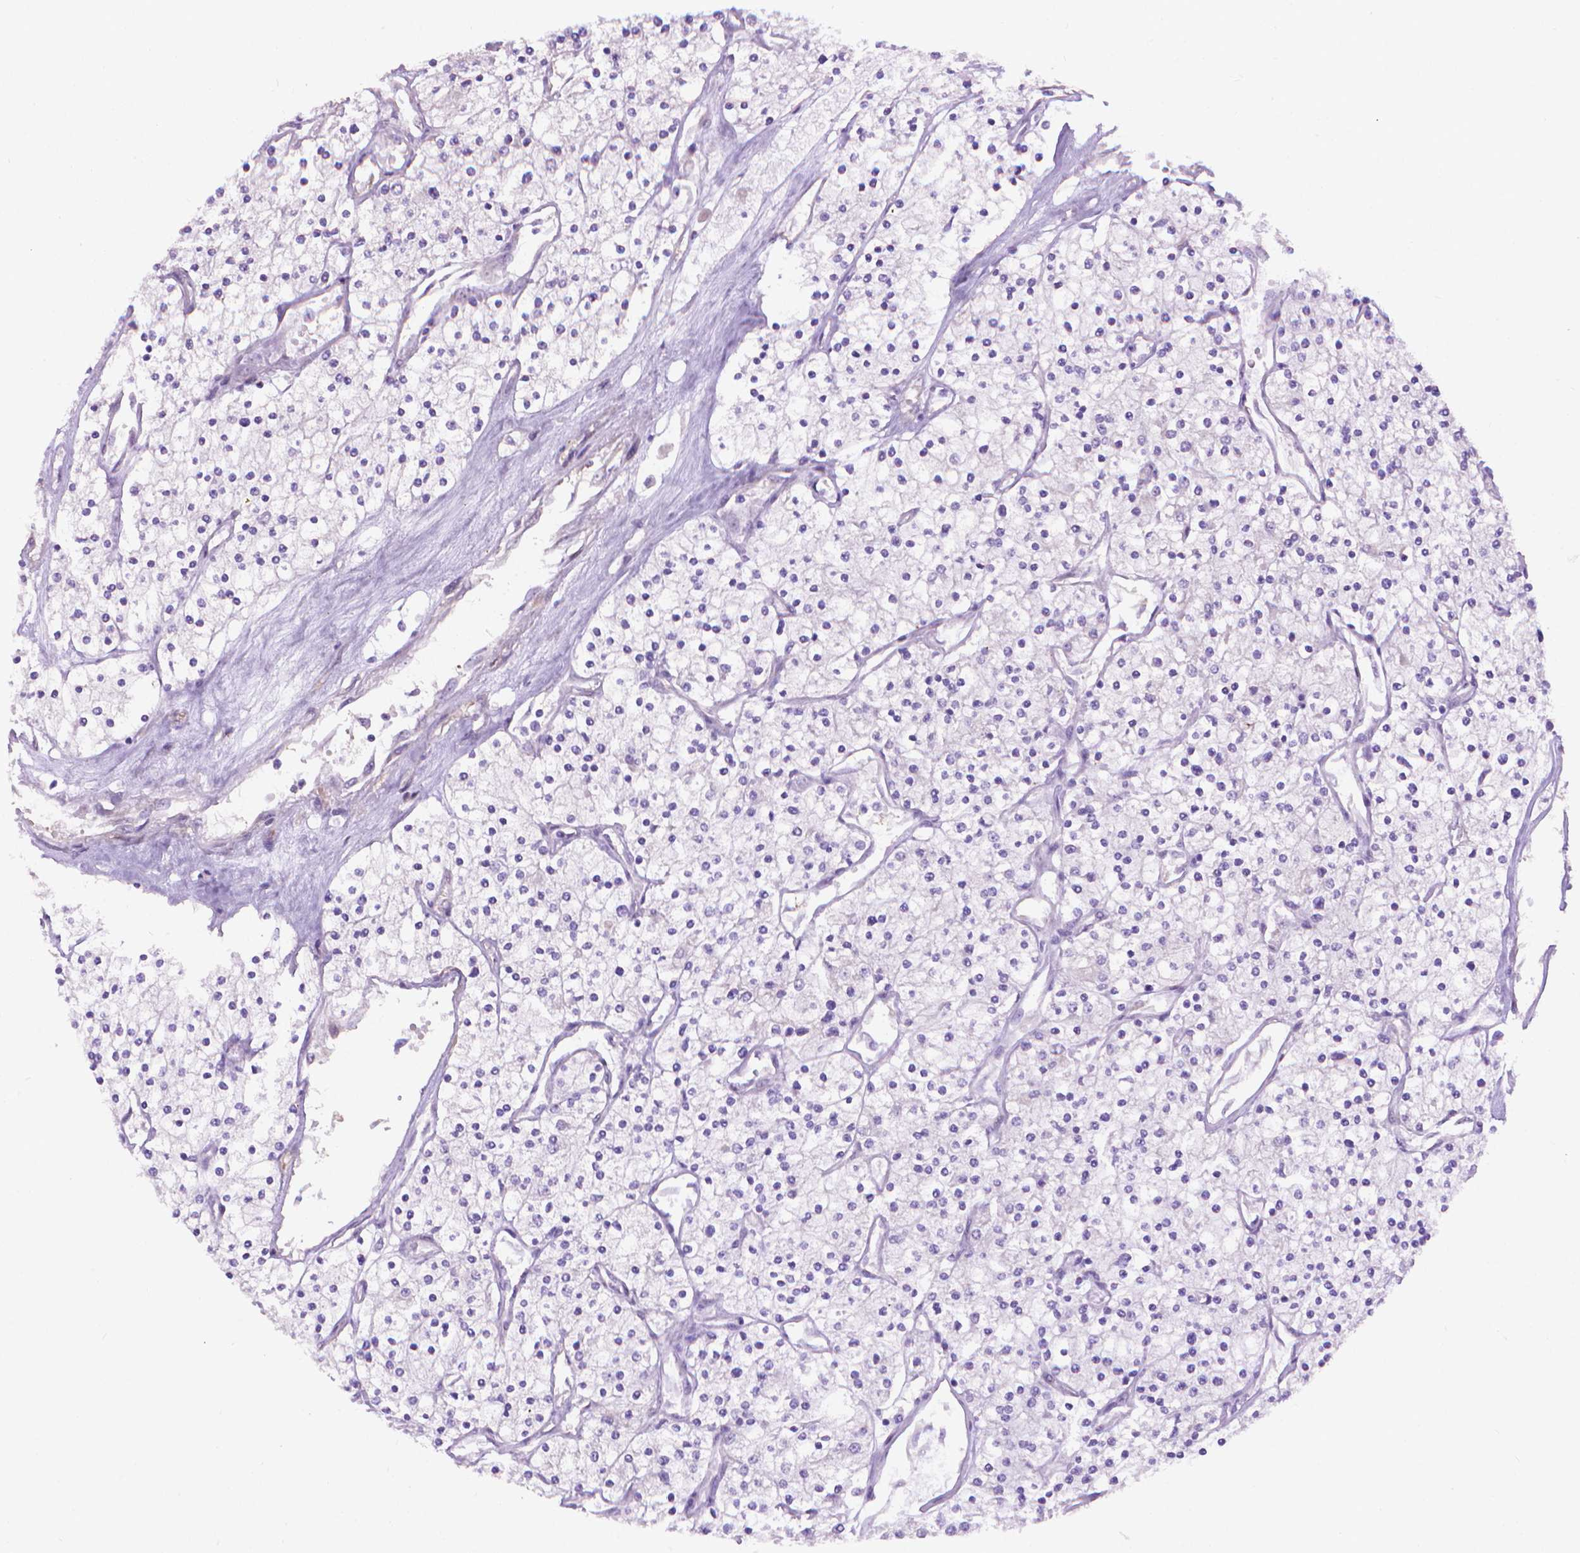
{"staining": {"intensity": "negative", "quantity": "none", "location": "none"}, "tissue": "renal cancer", "cell_type": "Tumor cells", "image_type": "cancer", "snomed": [{"axis": "morphology", "description": "Adenocarcinoma, NOS"}, {"axis": "topography", "description": "Kidney"}], "caption": "Tumor cells show no significant protein expression in renal cancer (adenocarcinoma).", "gene": "CLIC4", "patient": {"sex": "male", "age": 80}}